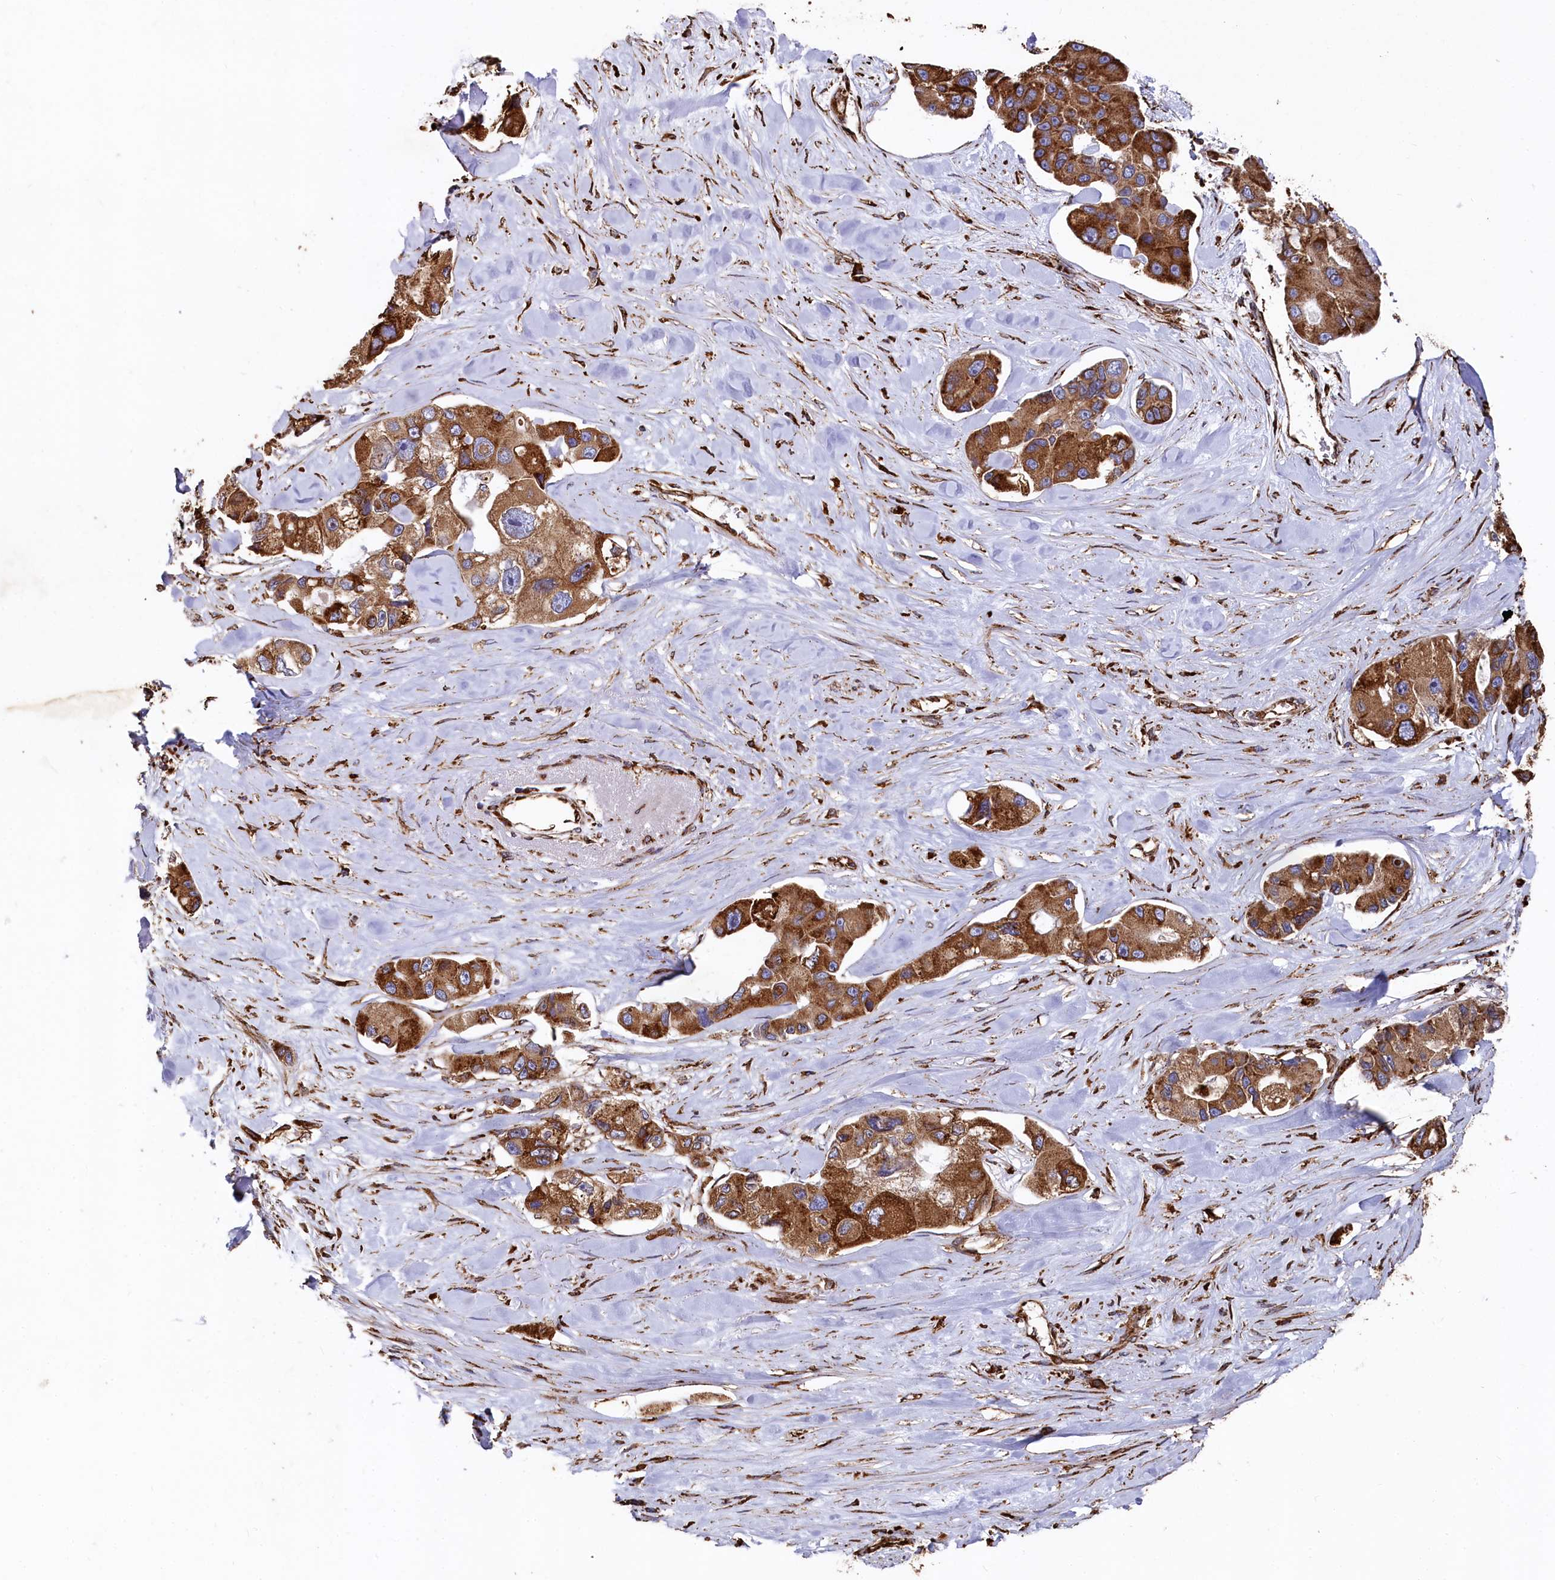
{"staining": {"intensity": "strong", "quantity": ">75%", "location": "cytoplasmic/membranous"}, "tissue": "lung cancer", "cell_type": "Tumor cells", "image_type": "cancer", "snomed": [{"axis": "morphology", "description": "Adenocarcinoma, NOS"}, {"axis": "topography", "description": "Lung"}], "caption": "High-power microscopy captured an immunohistochemistry photomicrograph of adenocarcinoma (lung), revealing strong cytoplasmic/membranous positivity in approximately >75% of tumor cells.", "gene": "NEURL1B", "patient": {"sex": "female", "age": 54}}